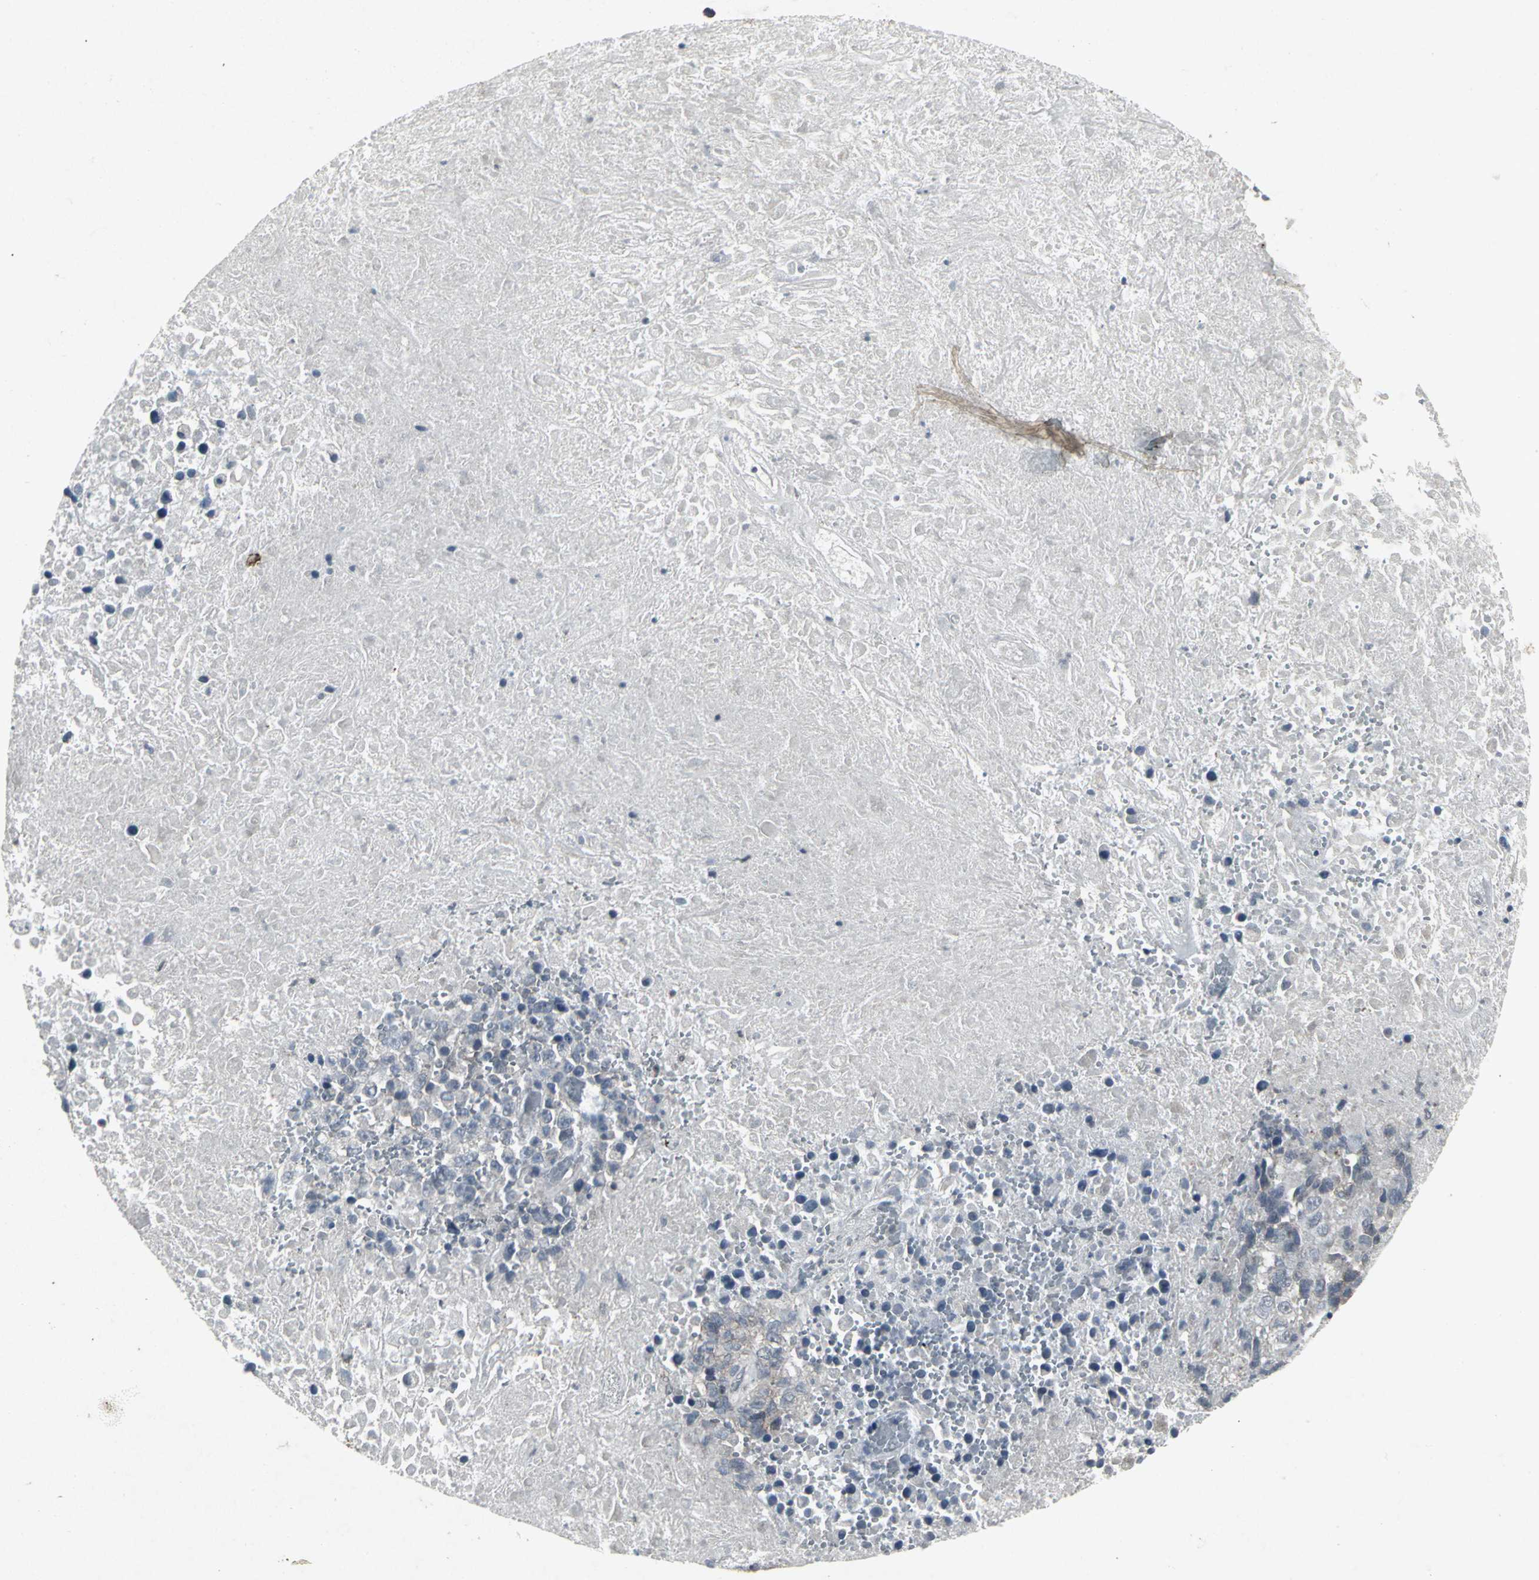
{"staining": {"intensity": "negative", "quantity": "none", "location": "none"}, "tissue": "melanoma", "cell_type": "Tumor cells", "image_type": "cancer", "snomed": [{"axis": "morphology", "description": "Malignant melanoma, Metastatic site"}, {"axis": "topography", "description": "Cerebral cortex"}], "caption": "Protein analysis of melanoma reveals no significant positivity in tumor cells.", "gene": "BMP4", "patient": {"sex": "female", "age": 52}}